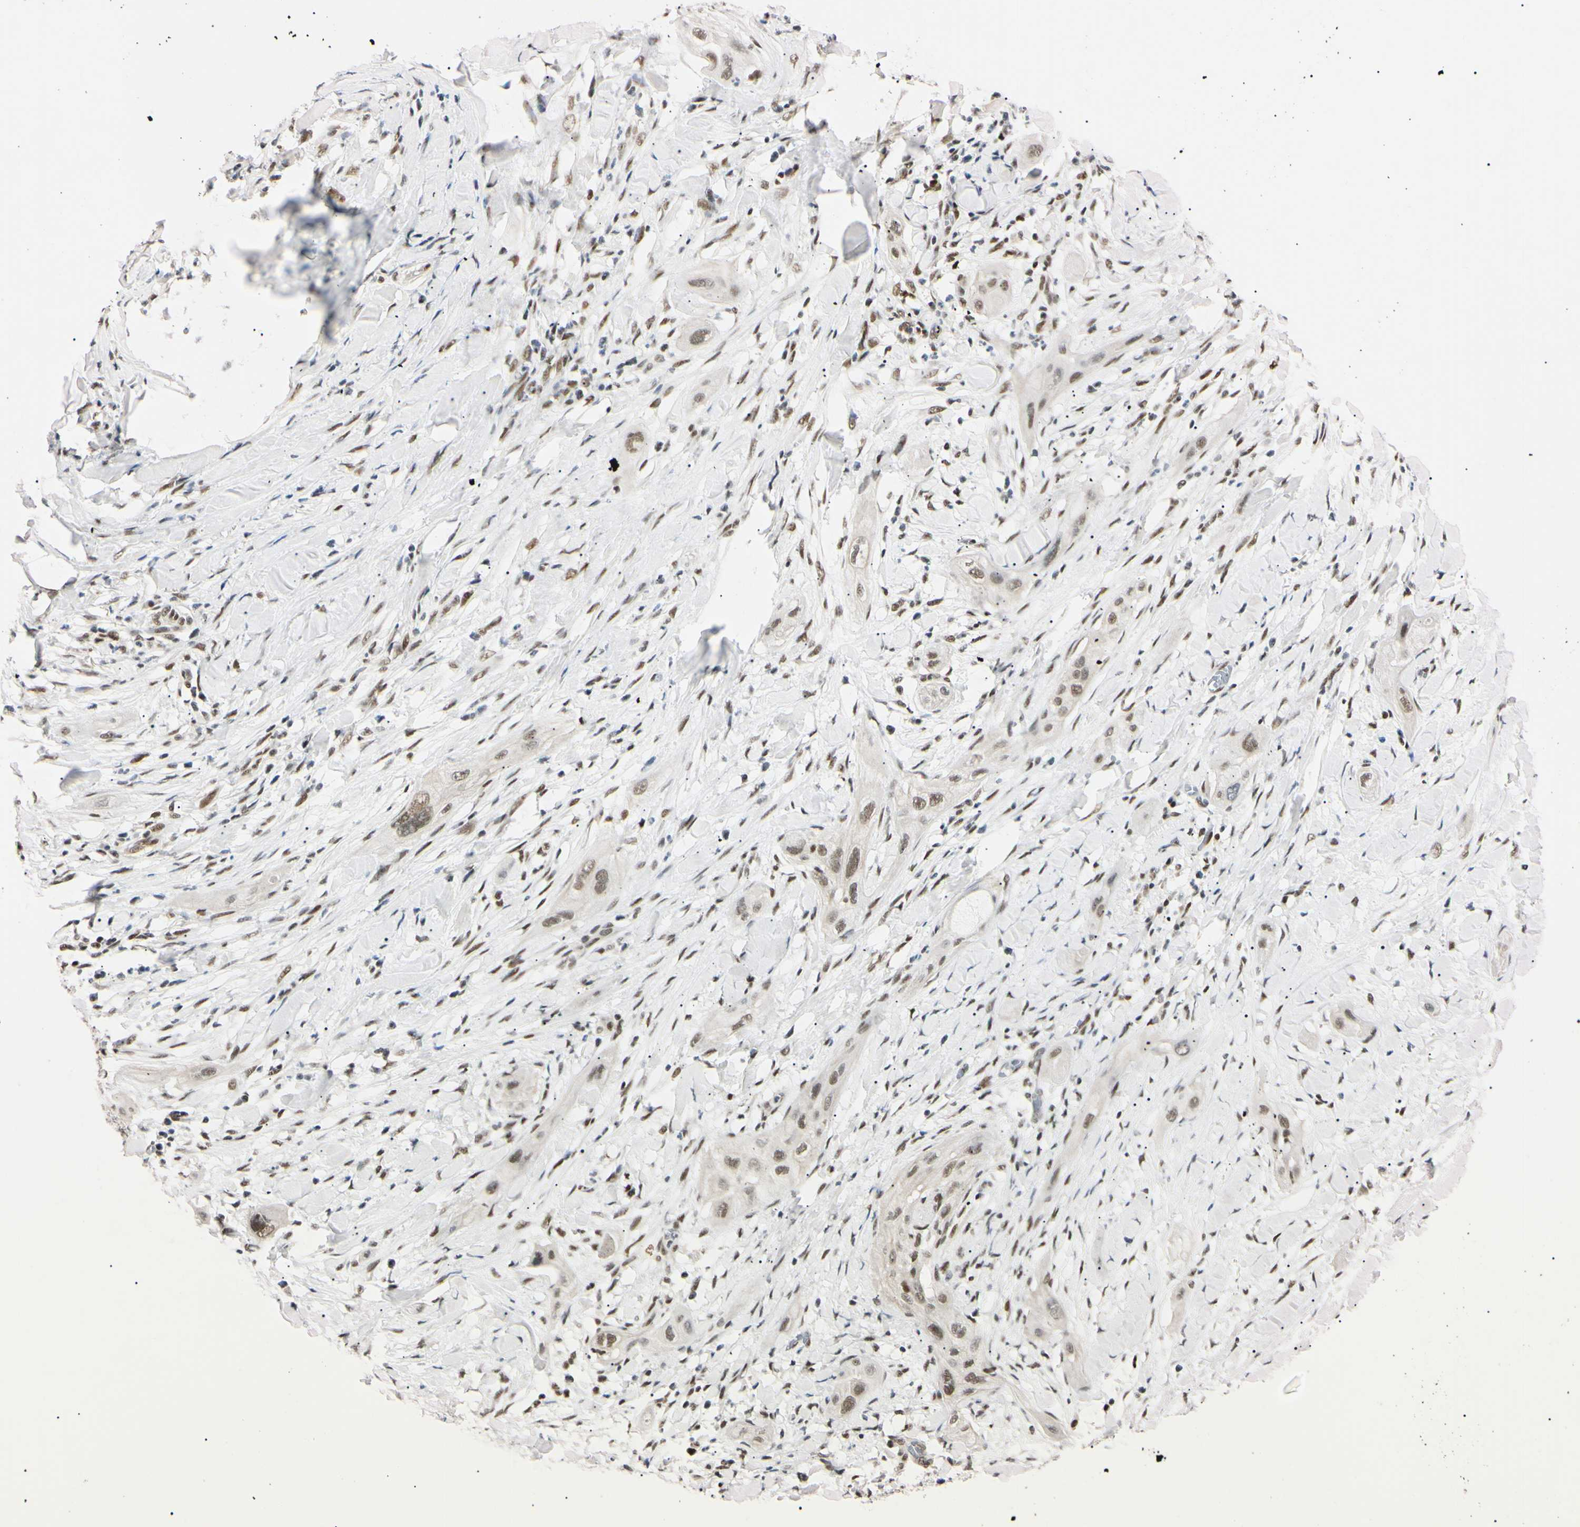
{"staining": {"intensity": "weak", "quantity": ">75%", "location": "nuclear"}, "tissue": "lung cancer", "cell_type": "Tumor cells", "image_type": "cancer", "snomed": [{"axis": "morphology", "description": "Squamous cell carcinoma, NOS"}, {"axis": "topography", "description": "Lung"}], "caption": "About >75% of tumor cells in human squamous cell carcinoma (lung) reveal weak nuclear protein staining as visualized by brown immunohistochemical staining.", "gene": "ZNF134", "patient": {"sex": "female", "age": 47}}